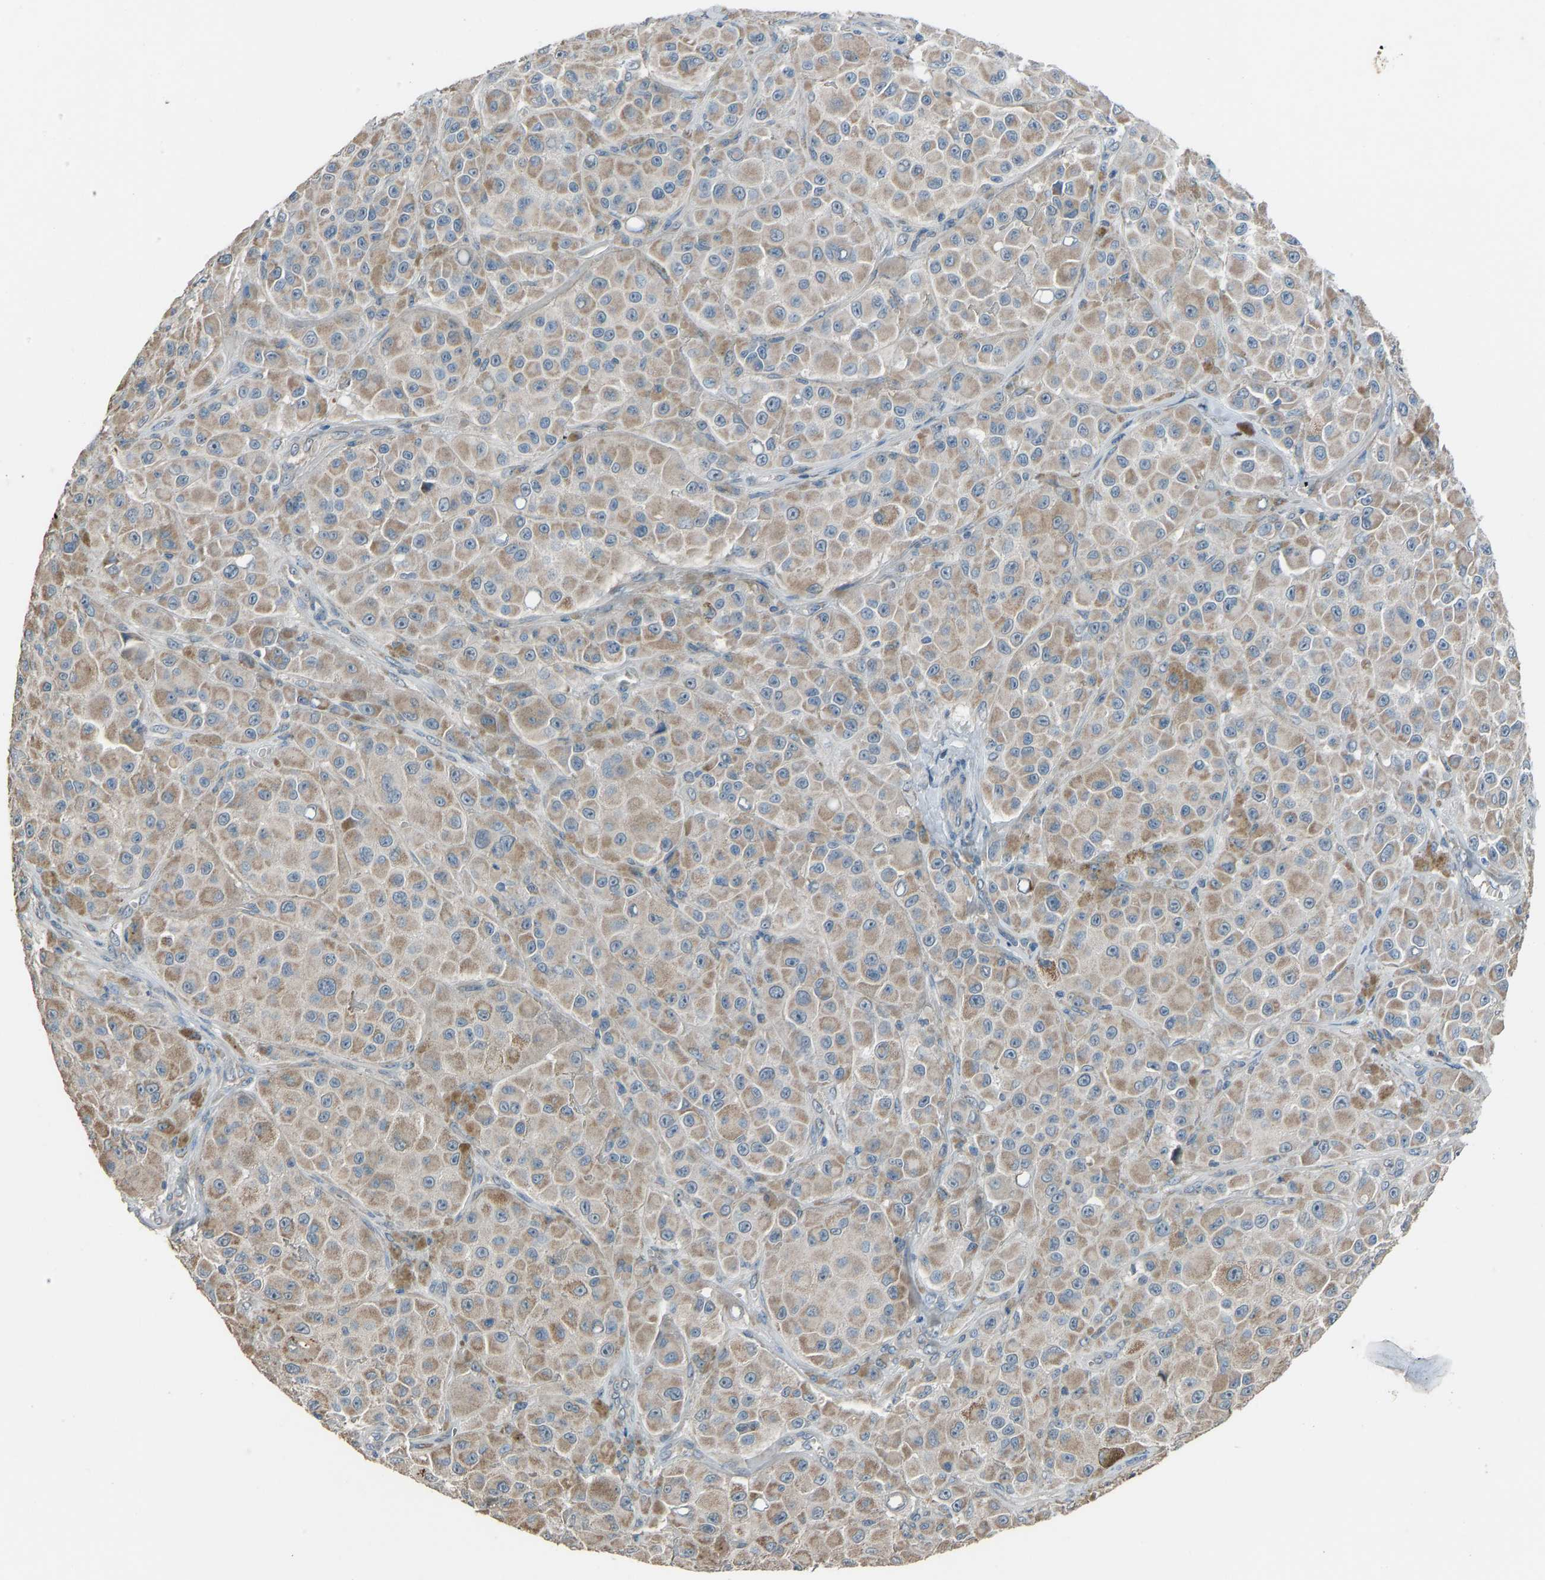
{"staining": {"intensity": "moderate", "quantity": ">75%", "location": "cytoplasmic/membranous"}, "tissue": "melanoma", "cell_type": "Tumor cells", "image_type": "cancer", "snomed": [{"axis": "morphology", "description": "Malignant melanoma, NOS"}, {"axis": "topography", "description": "Skin"}], "caption": "Tumor cells display medium levels of moderate cytoplasmic/membranous staining in approximately >75% of cells in melanoma. Using DAB (3,3'-diaminobenzidine) (brown) and hematoxylin (blue) stains, captured at high magnification using brightfield microscopy.", "gene": "TGFBR3", "patient": {"sex": "male", "age": 84}}